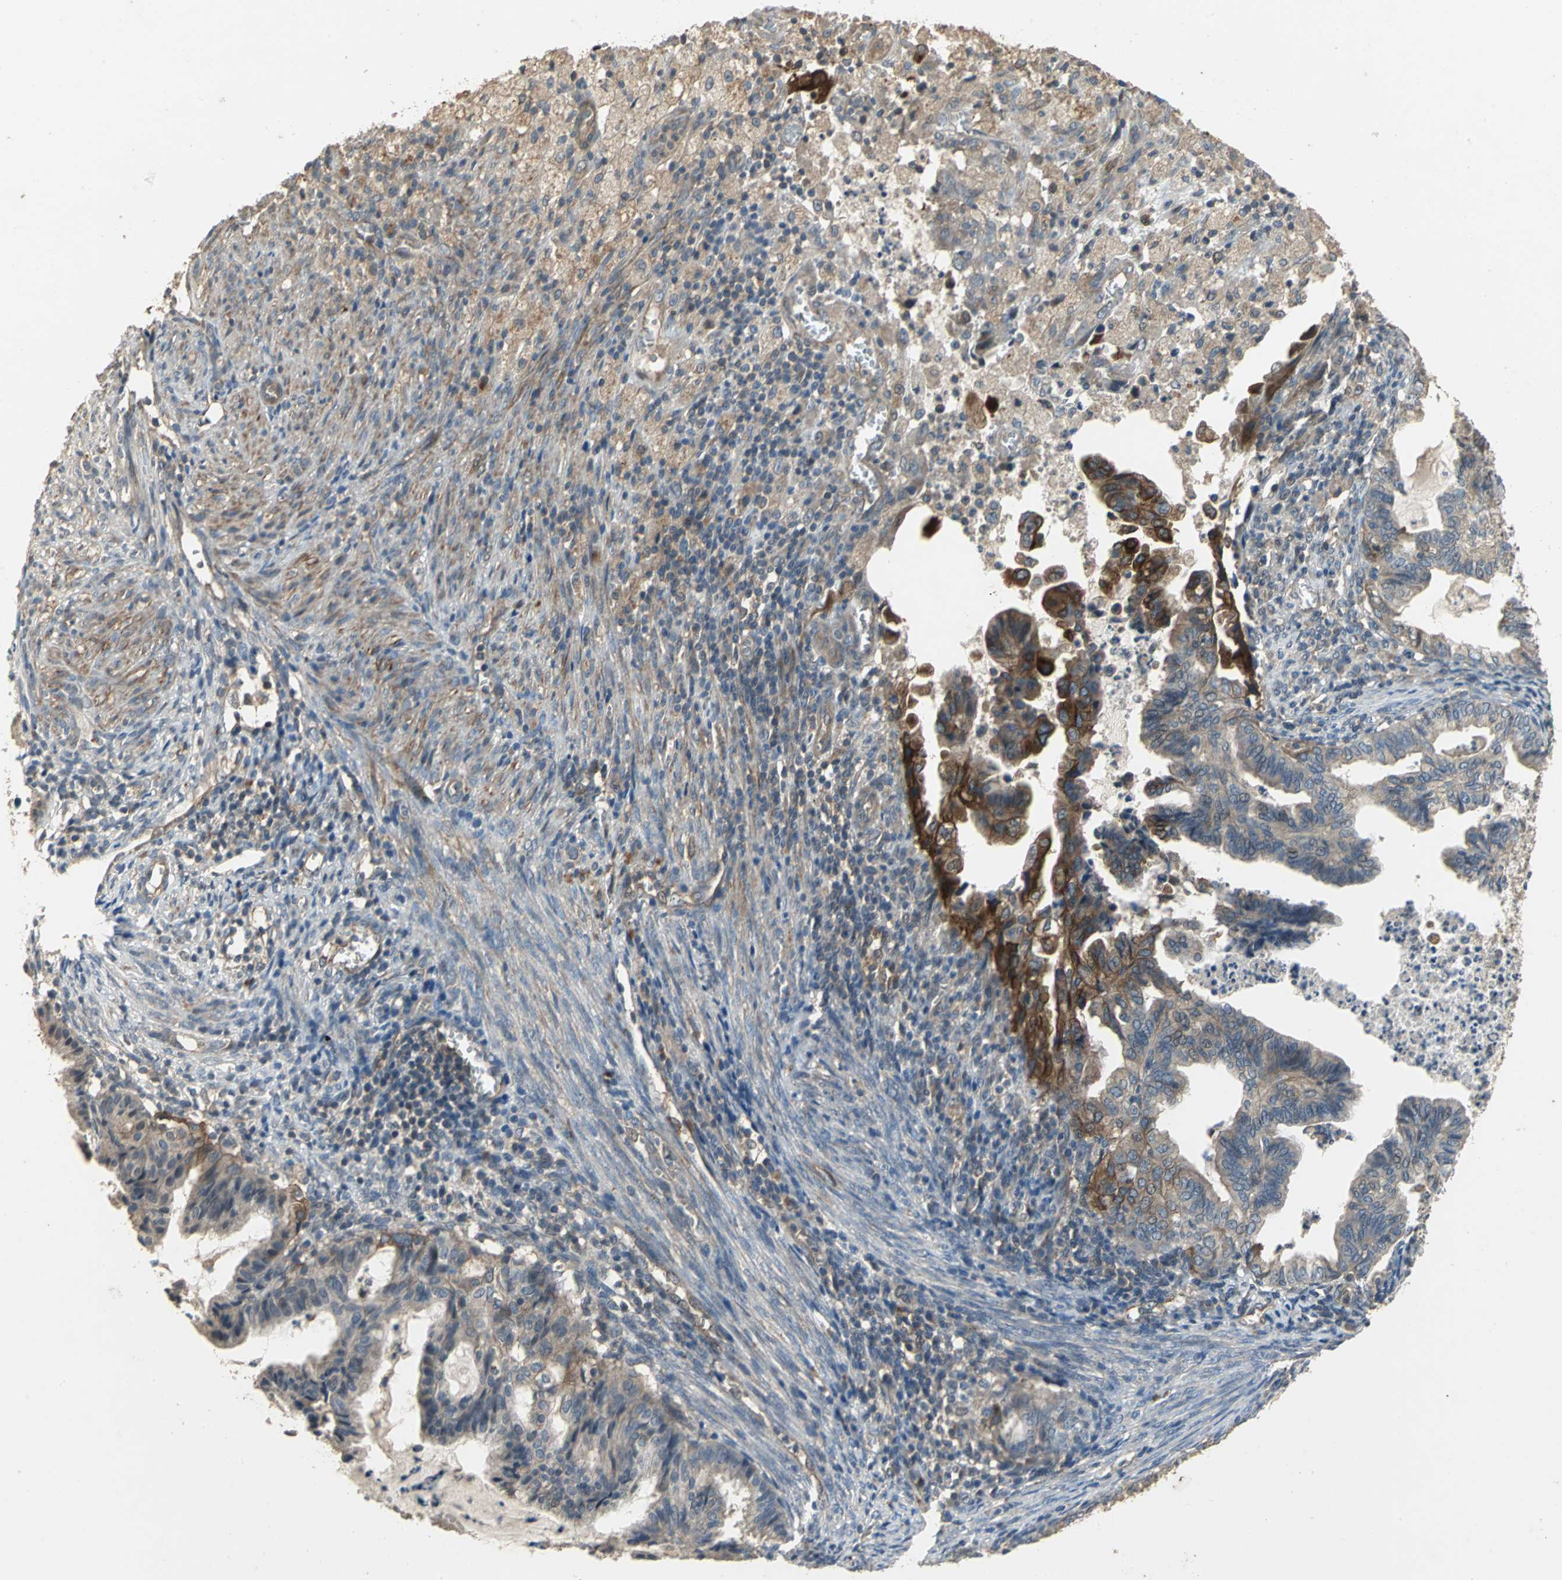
{"staining": {"intensity": "moderate", "quantity": ">75%", "location": "cytoplasmic/membranous"}, "tissue": "cervical cancer", "cell_type": "Tumor cells", "image_type": "cancer", "snomed": [{"axis": "morphology", "description": "Normal tissue, NOS"}, {"axis": "morphology", "description": "Adenocarcinoma, NOS"}, {"axis": "topography", "description": "Cervix"}, {"axis": "topography", "description": "Endometrium"}], "caption": "Immunohistochemical staining of cervical adenocarcinoma exhibits medium levels of moderate cytoplasmic/membranous protein staining in about >75% of tumor cells.", "gene": "MET", "patient": {"sex": "female", "age": 86}}